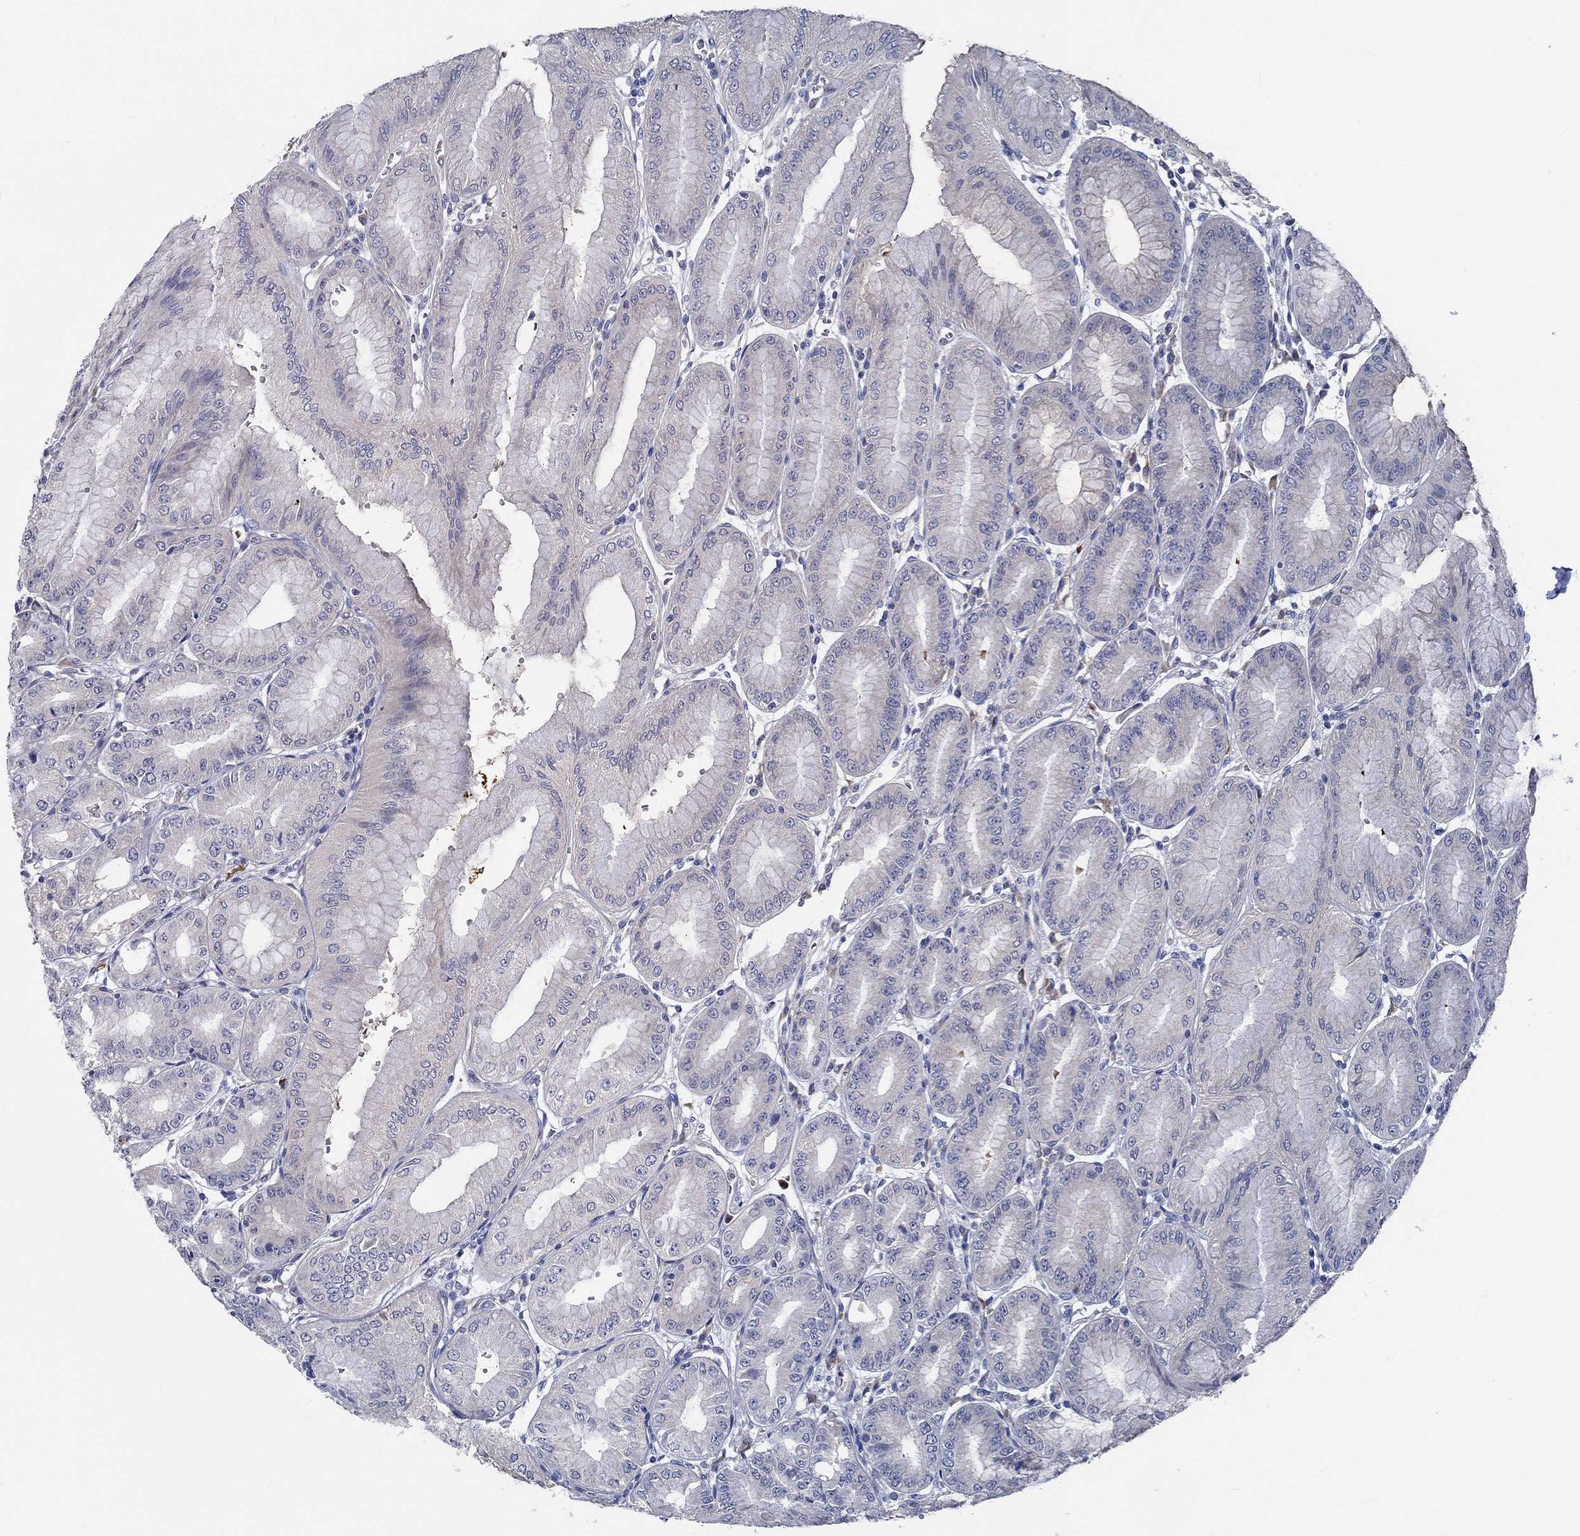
{"staining": {"intensity": "negative", "quantity": "none", "location": "none"}, "tissue": "stomach", "cell_type": "Glandular cells", "image_type": "normal", "snomed": [{"axis": "morphology", "description": "Normal tissue, NOS"}, {"axis": "topography", "description": "Stomach, lower"}], "caption": "This is an IHC histopathology image of unremarkable human stomach. There is no staining in glandular cells.", "gene": "ABCG4", "patient": {"sex": "male", "age": 71}}